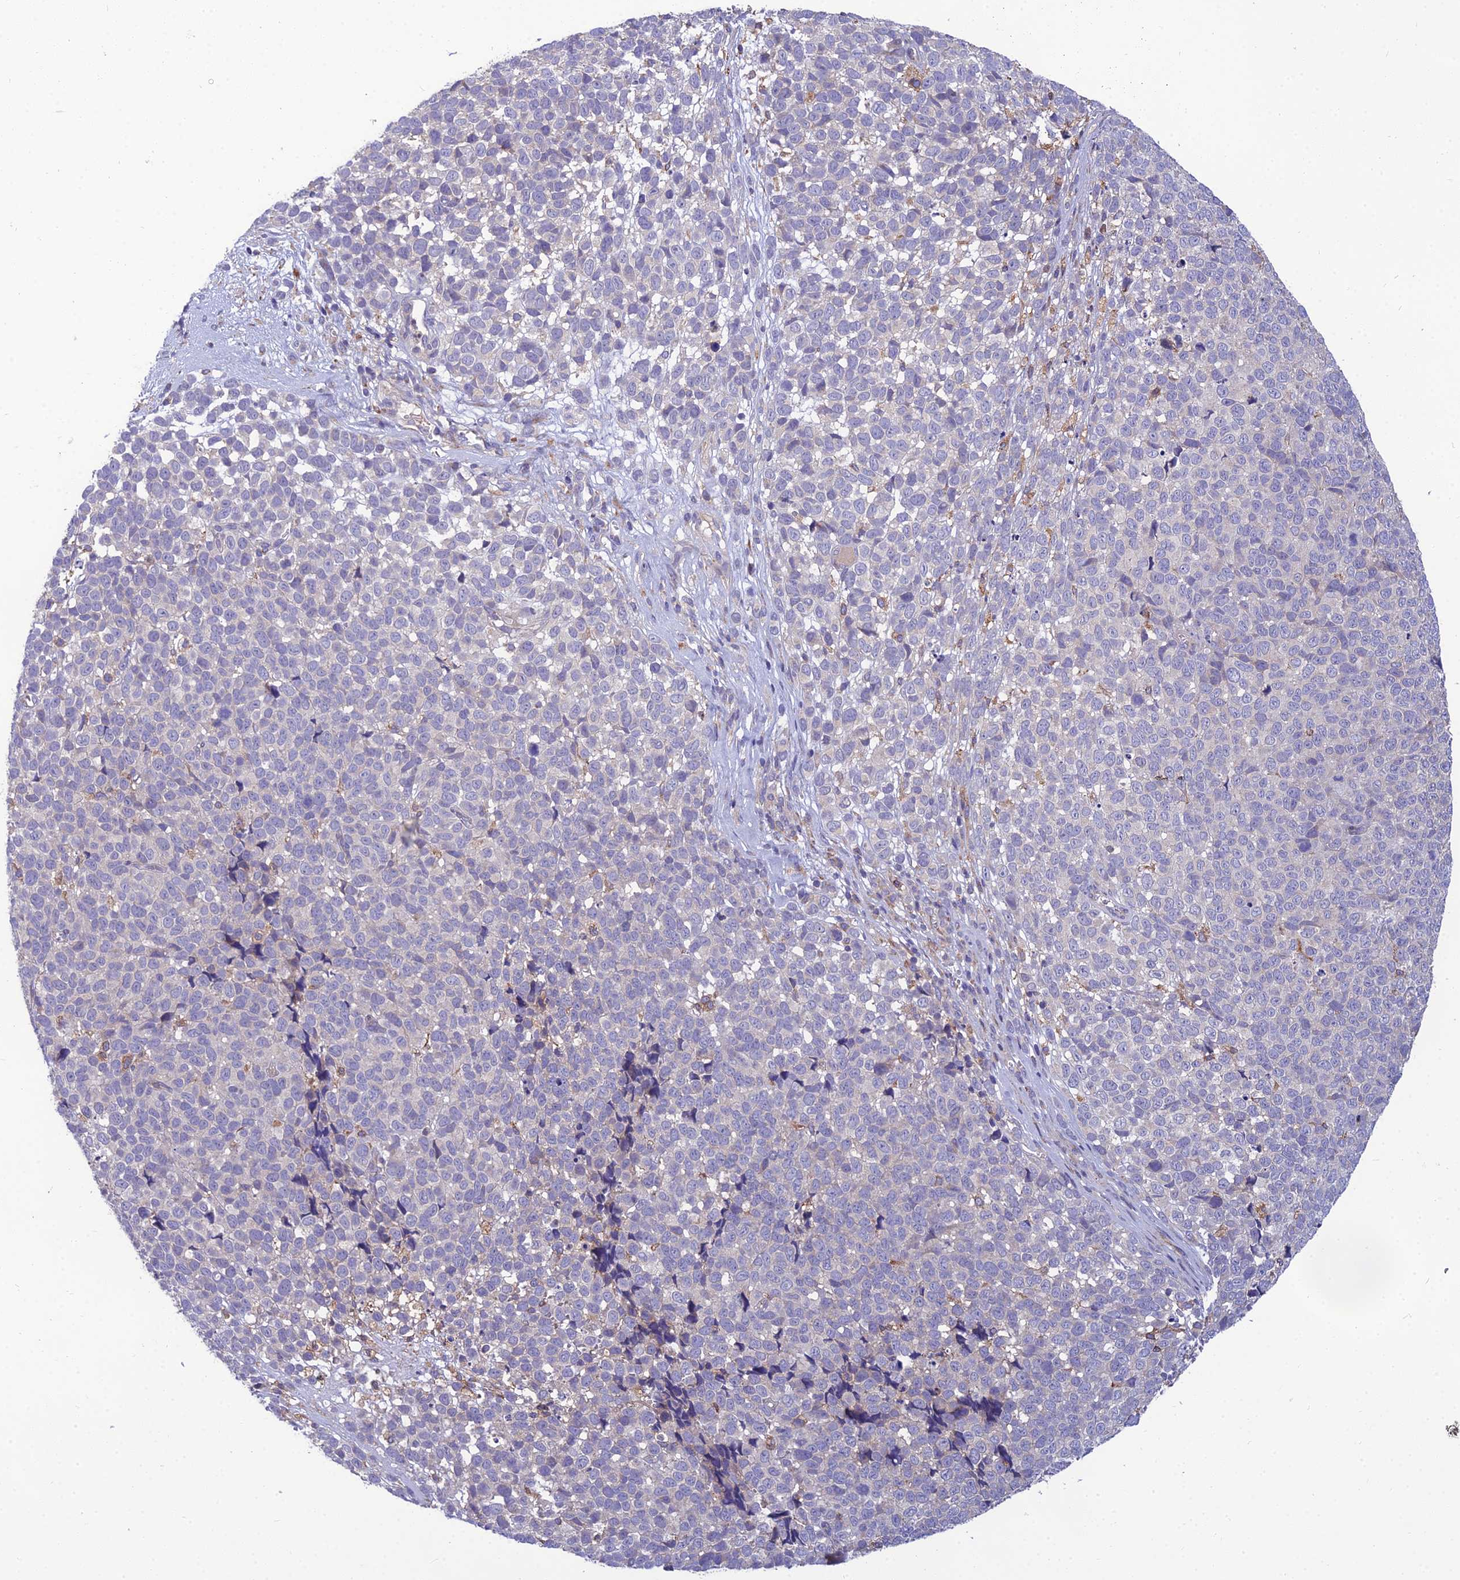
{"staining": {"intensity": "negative", "quantity": "none", "location": "none"}, "tissue": "melanoma", "cell_type": "Tumor cells", "image_type": "cancer", "snomed": [{"axis": "morphology", "description": "Malignant melanoma, NOS"}, {"axis": "topography", "description": "Nose, NOS"}], "caption": "Tumor cells are negative for brown protein staining in malignant melanoma.", "gene": "UMAD1", "patient": {"sex": "female", "age": 48}}